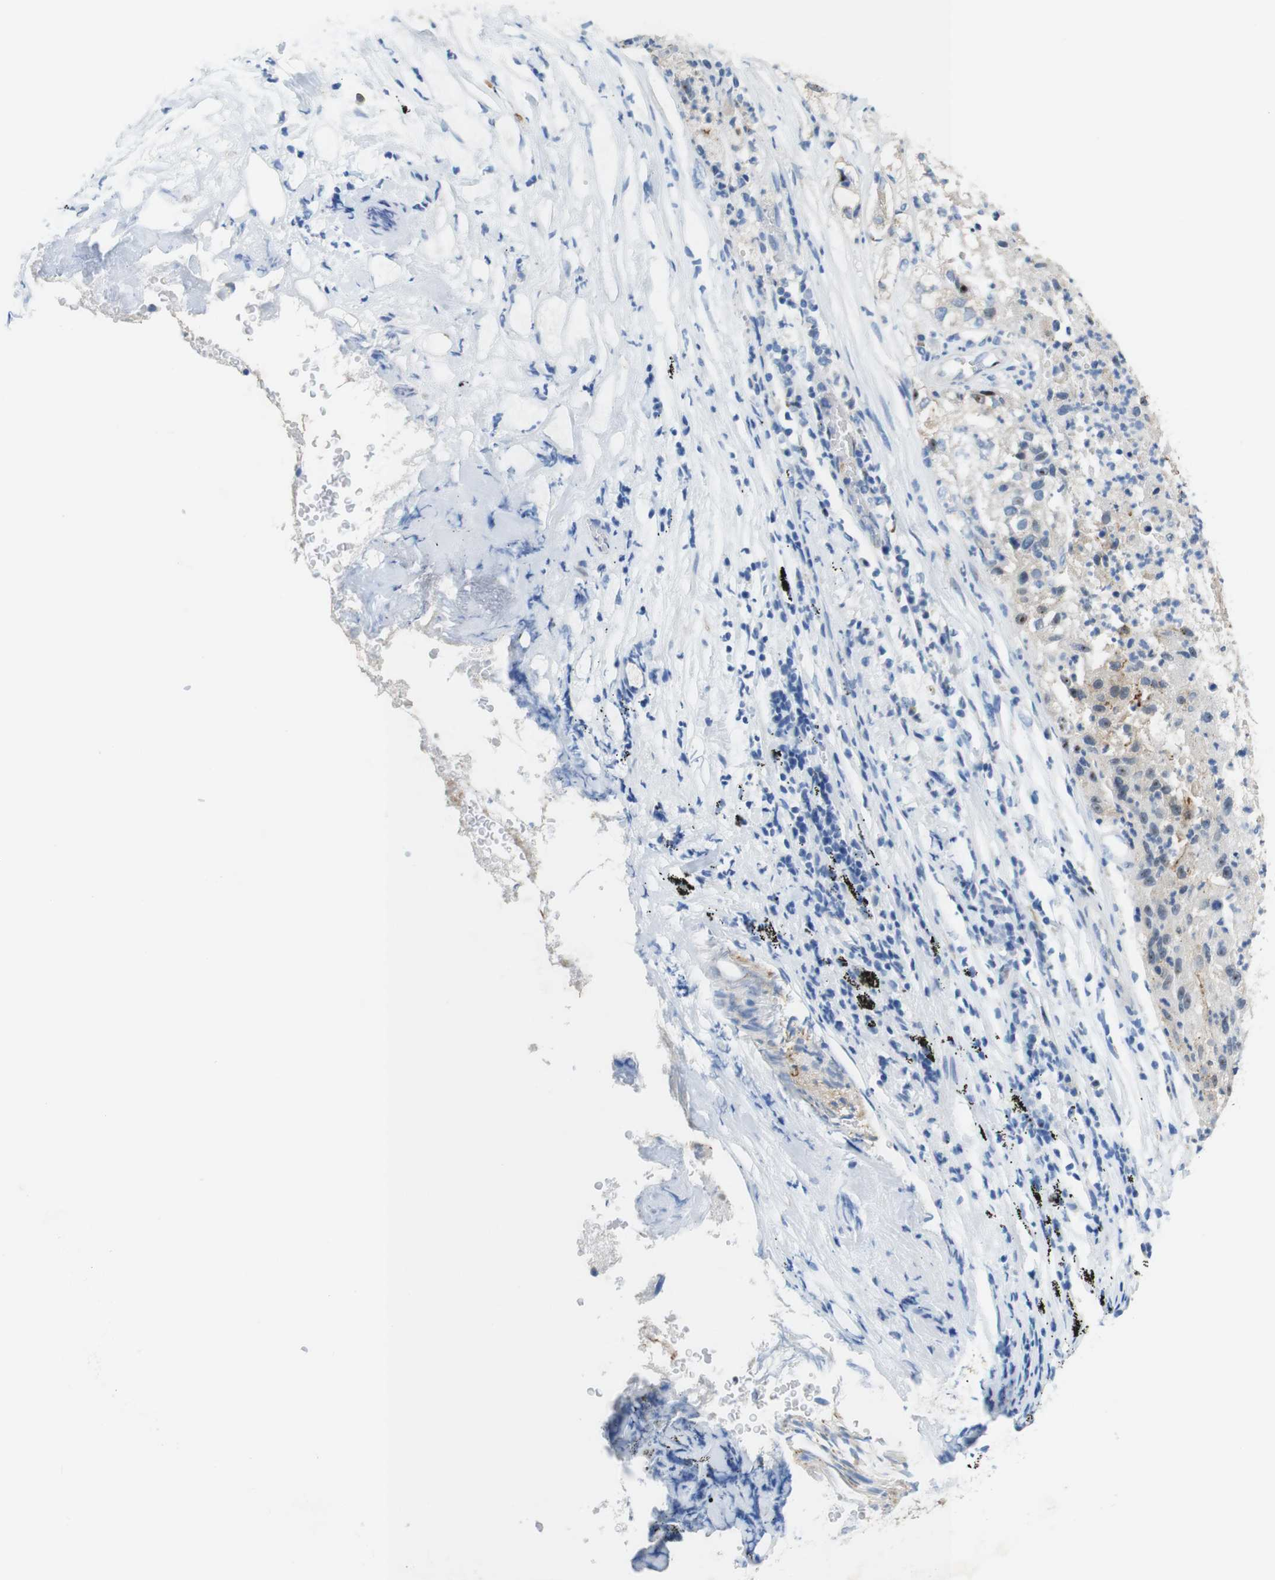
{"staining": {"intensity": "negative", "quantity": "none", "location": "none"}, "tissue": "lung cancer", "cell_type": "Tumor cells", "image_type": "cancer", "snomed": [{"axis": "morphology", "description": "Inflammation, NOS"}, {"axis": "morphology", "description": "Squamous cell carcinoma, NOS"}, {"axis": "topography", "description": "Lymph node"}, {"axis": "topography", "description": "Soft tissue"}, {"axis": "topography", "description": "Lung"}], "caption": "An immunohistochemistry photomicrograph of lung squamous cell carcinoma is shown. There is no staining in tumor cells of lung squamous cell carcinoma. Nuclei are stained in blue.", "gene": "TJP3", "patient": {"sex": "male", "age": 66}}